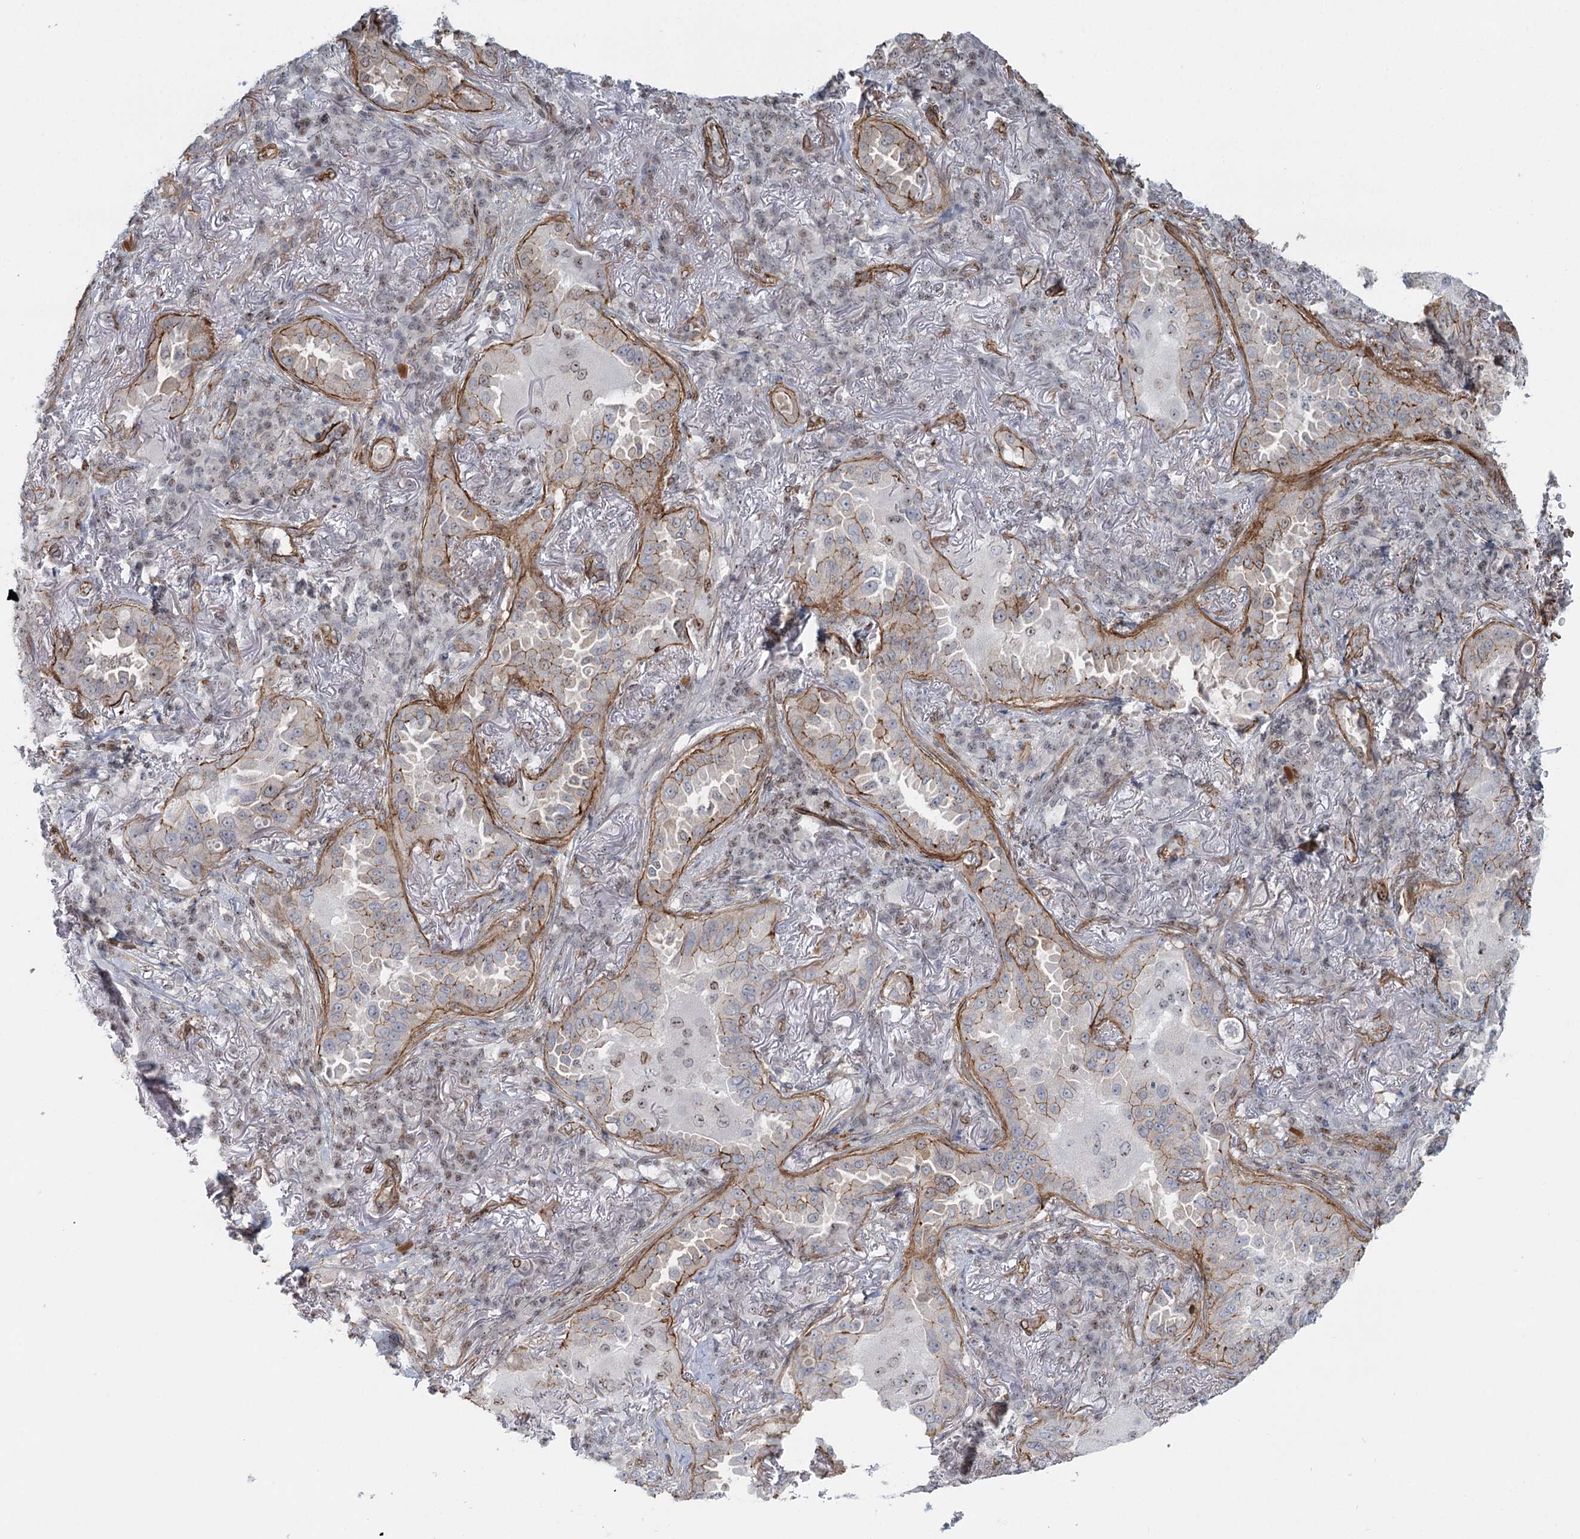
{"staining": {"intensity": "moderate", "quantity": "<25%", "location": "cytoplasmic/membranous"}, "tissue": "lung cancer", "cell_type": "Tumor cells", "image_type": "cancer", "snomed": [{"axis": "morphology", "description": "Adenocarcinoma, NOS"}, {"axis": "topography", "description": "Lung"}], "caption": "Adenocarcinoma (lung) tissue demonstrates moderate cytoplasmic/membranous positivity in approximately <25% of tumor cells, visualized by immunohistochemistry.", "gene": "ZFYVE28", "patient": {"sex": "female", "age": 69}}